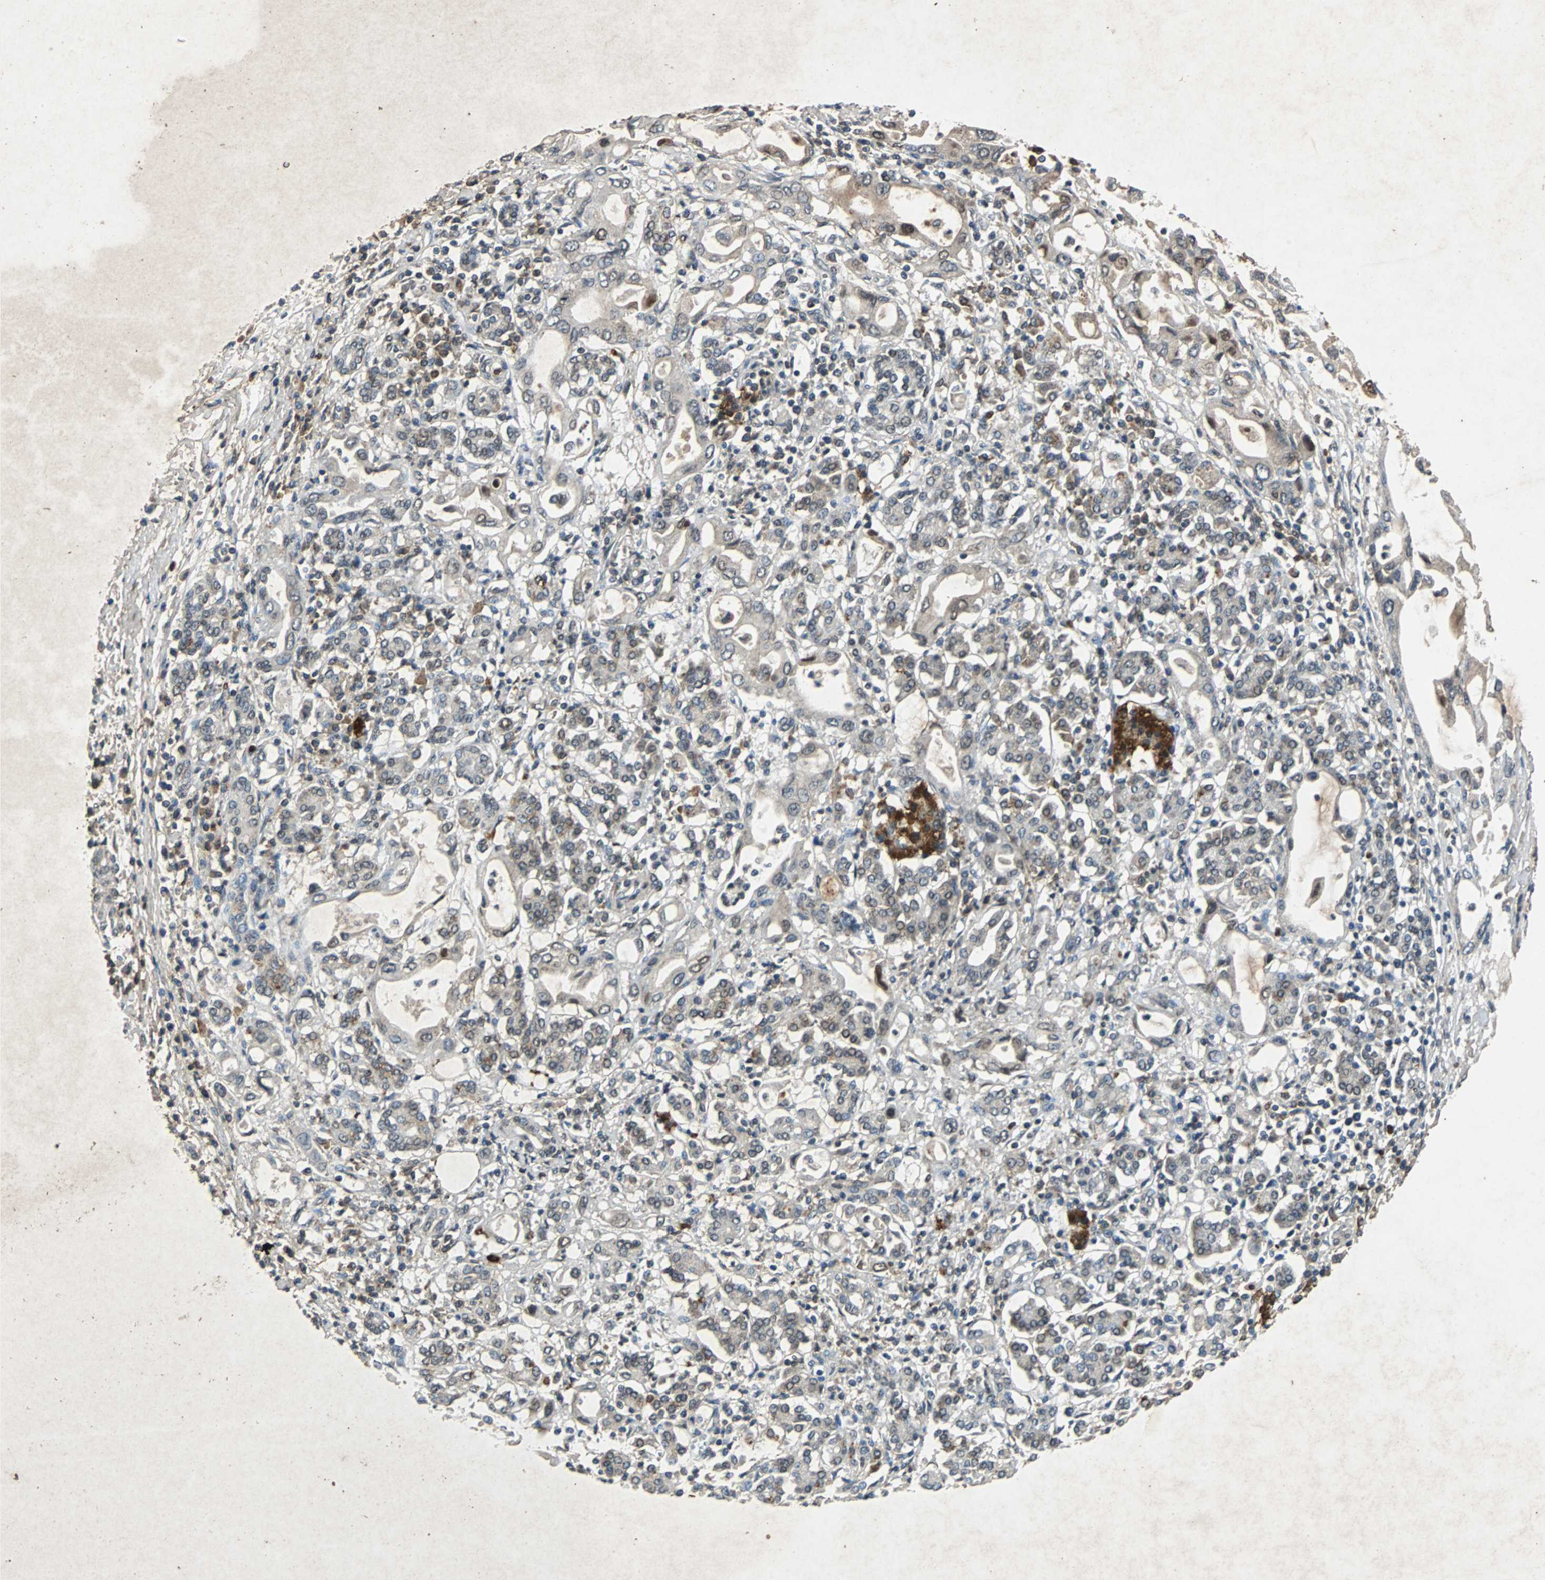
{"staining": {"intensity": "weak", "quantity": ">75%", "location": "cytoplasmic/membranous"}, "tissue": "pancreatic cancer", "cell_type": "Tumor cells", "image_type": "cancer", "snomed": [{"axis": "morphology", "description": "Adenocarcinoma, NOS"}, {"axis": "topography", "description": "Pancreas"}], "caption": "This image displays immunohistochemistry staining of human pancreatic adenocarcinoma, with low weak cytoplasmic/membranous positivity in about >75% of tumor cells.", "gene": "NAA10", "patient": {"sex": "female", "age": 57}}